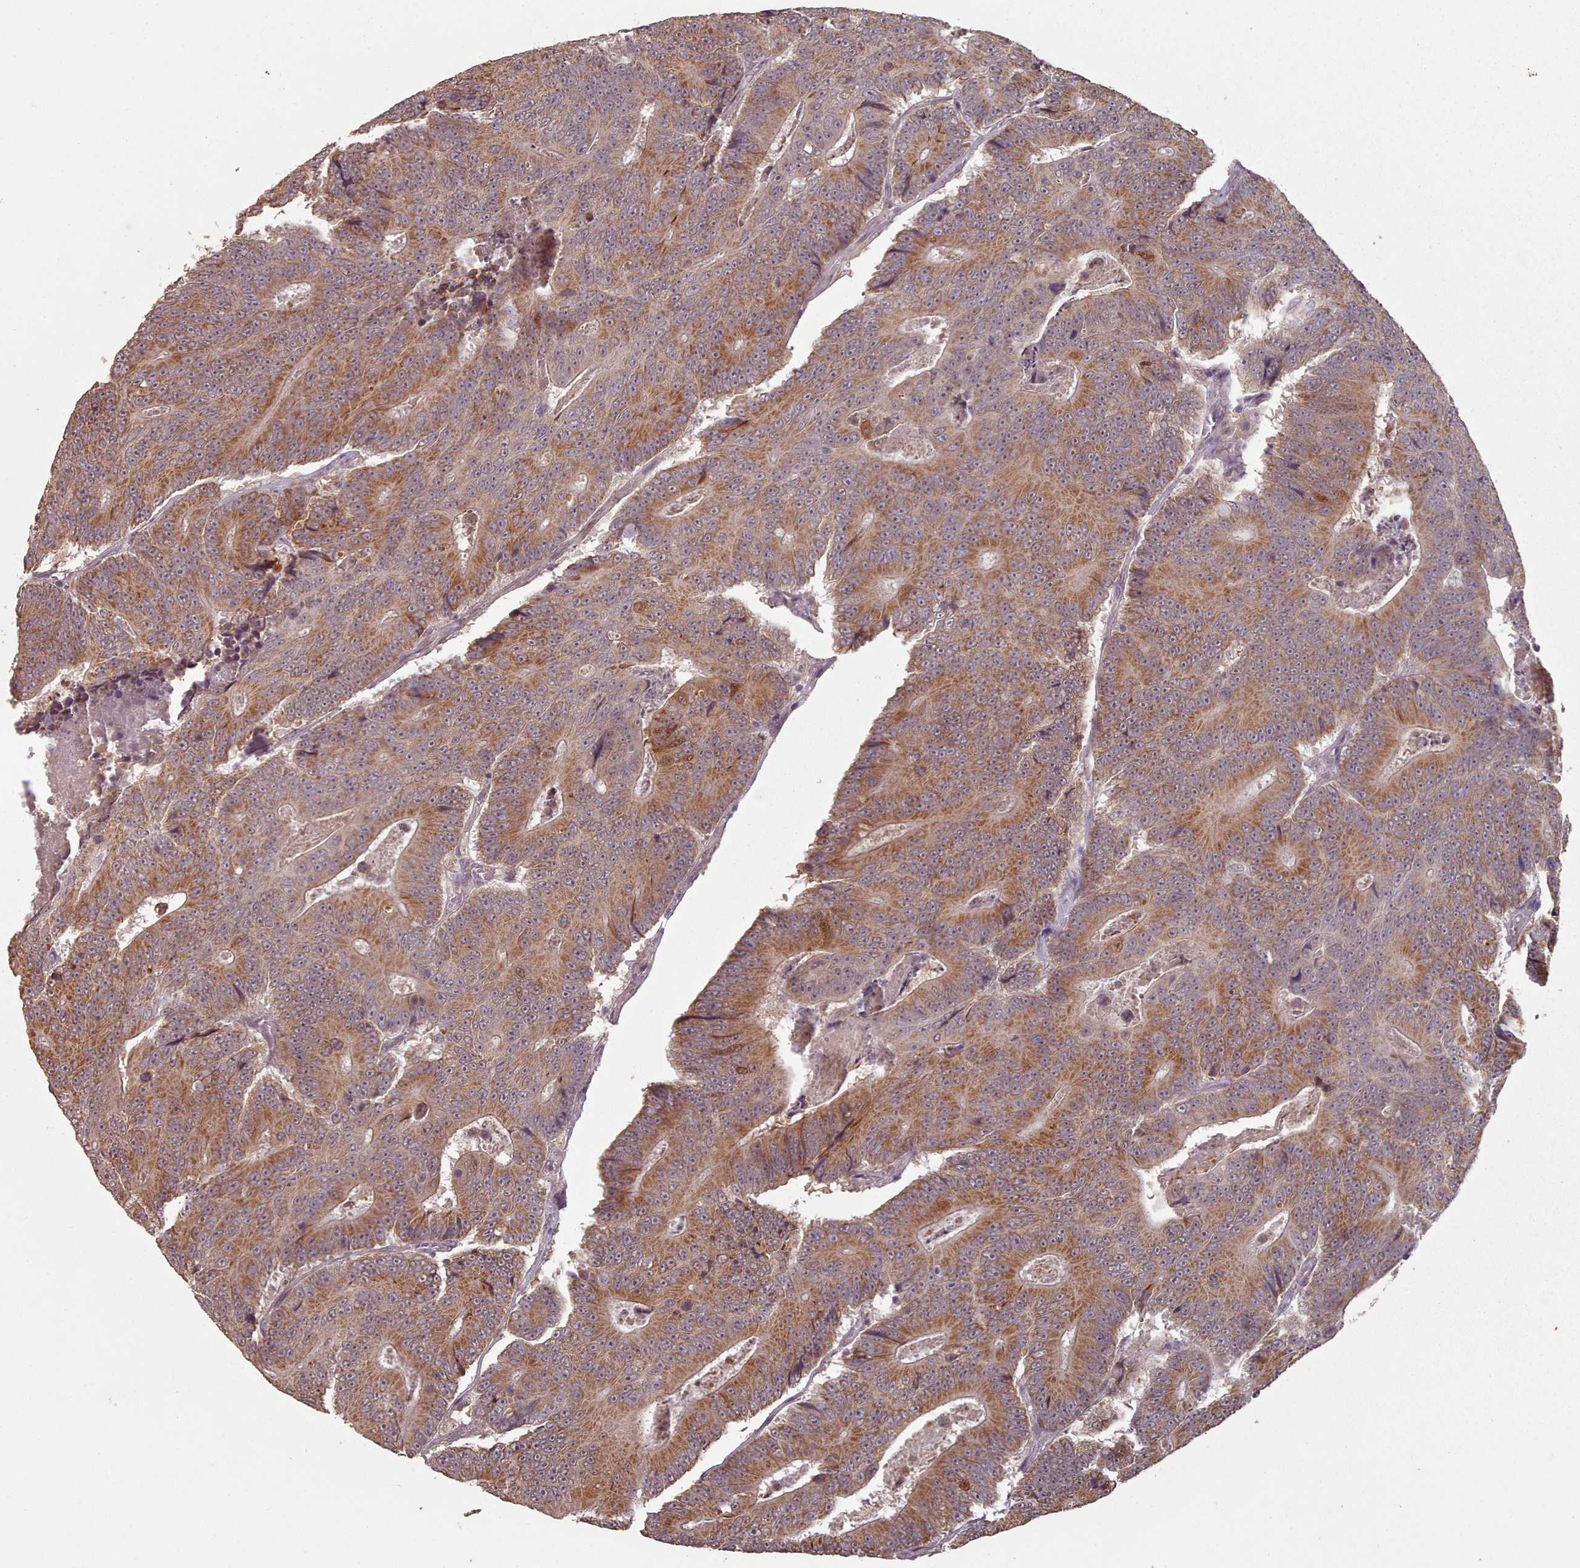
{"staining": {"intensity": "moderate", "quantity": ">75%", "location": "cytoplasmic/membranous,nuclear"}, "tissue": "colorectal cancer", "cell_type": "Tumor cells", "image_type": "cancer", "snomed": [{"axis": "morphology", "description": "Adenocarcinoma, NOS"}, {"axis": "topography", "description": "Colon"}], "caption": "Protein expression analysis of human colorectal cancer reveals moderate cytoplasmic/membranous and nuclear expression in about >75% of tumor cells.", "gene": "ERCC6L", "patient": {"sex": "male", "age": 83}}